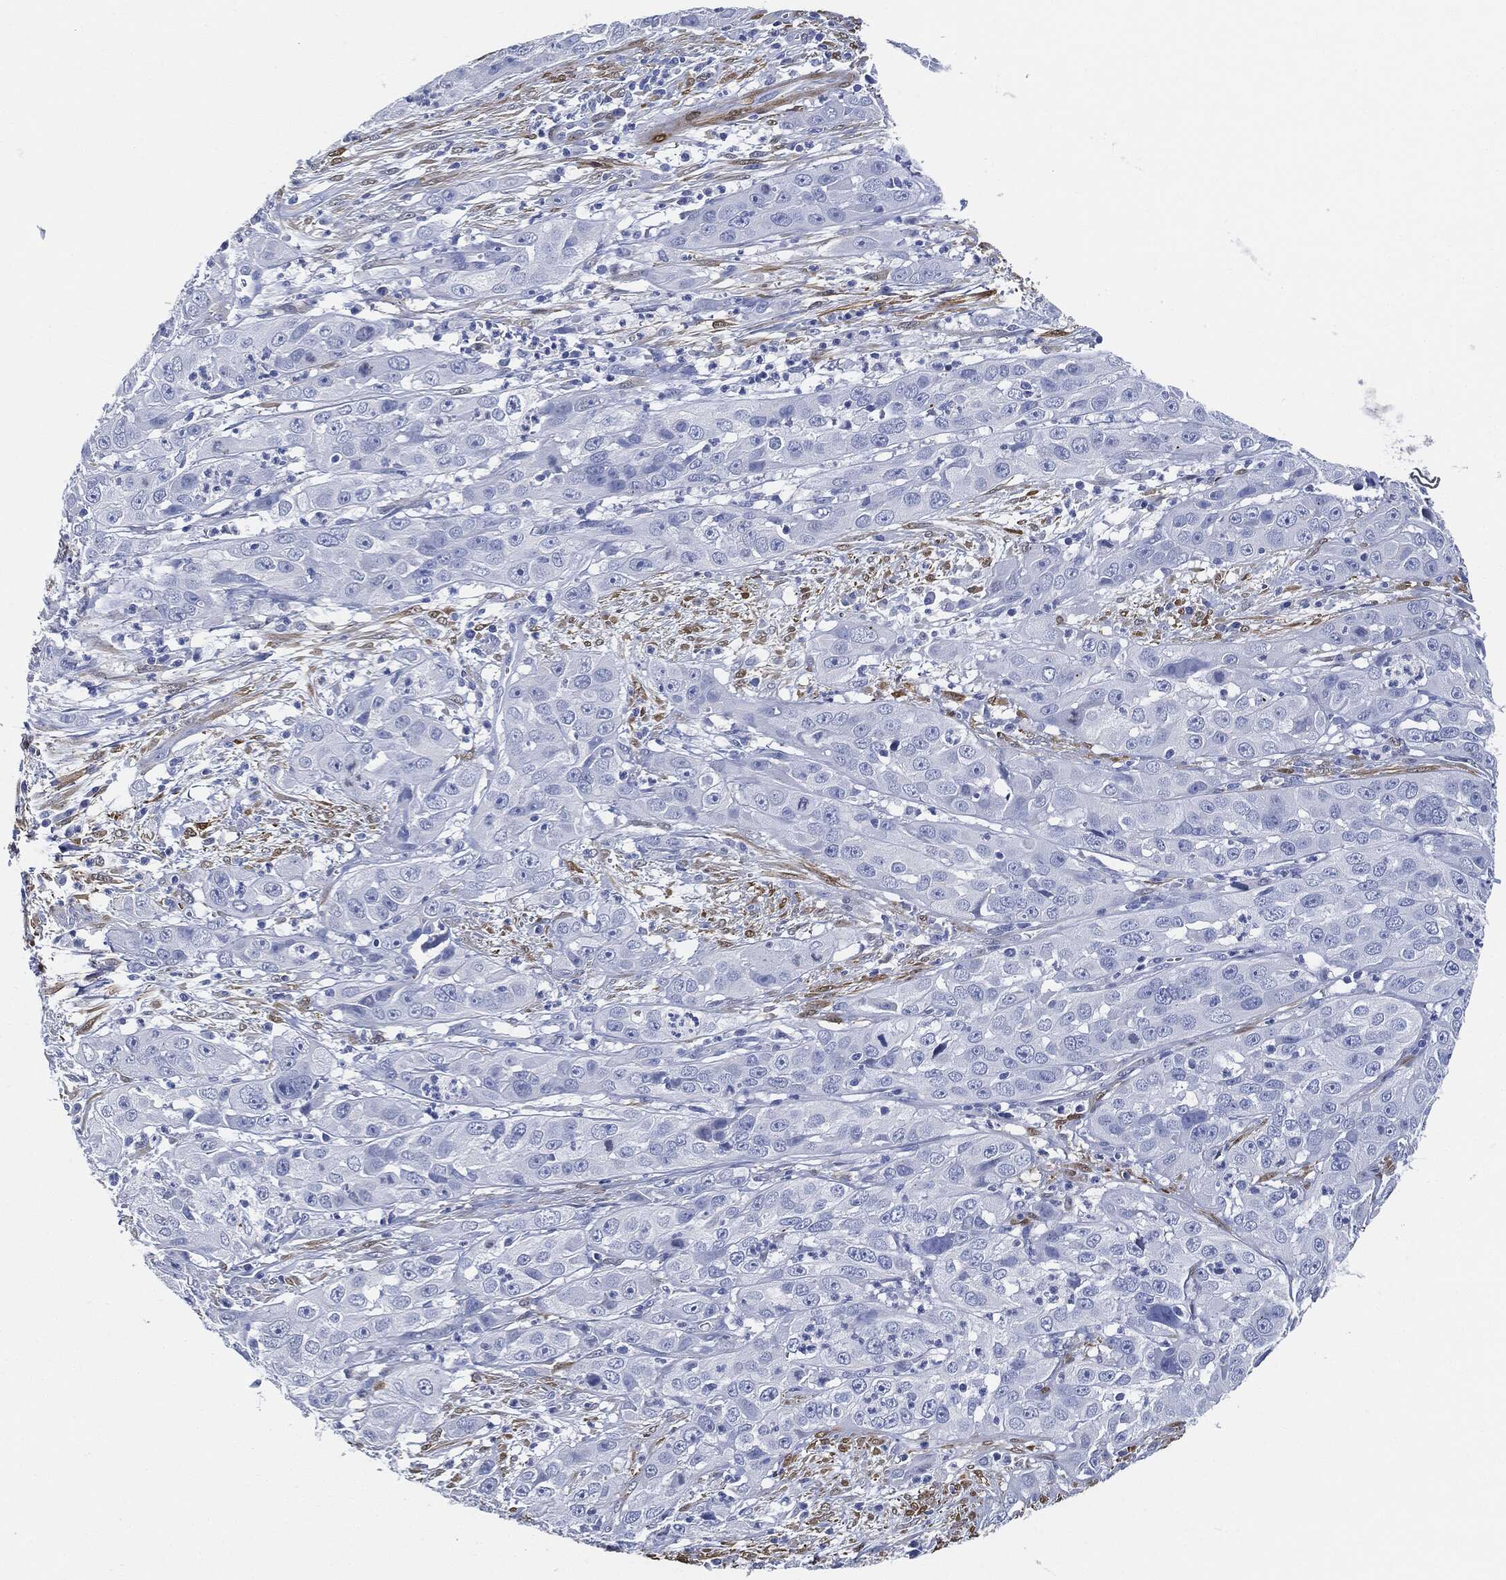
{"staining": {"intensity": "negative", "quantity": "none", "location": "none"}, "tissue": "cervical cancer", "cell_type": "Tumor cells", "image_type": "cancer", "snomed": [{"axis": "morphology", "description": "Squamous cell carcinoma, NOS"}, {"axis": "topography", "description": "Cervix"}], "caption": "Tumor cells are negative for brown protein staining in squamous cell carcinoma (cervical).", "gene": "TAGLN", "patient": {"sex": "female", "age": 32}}